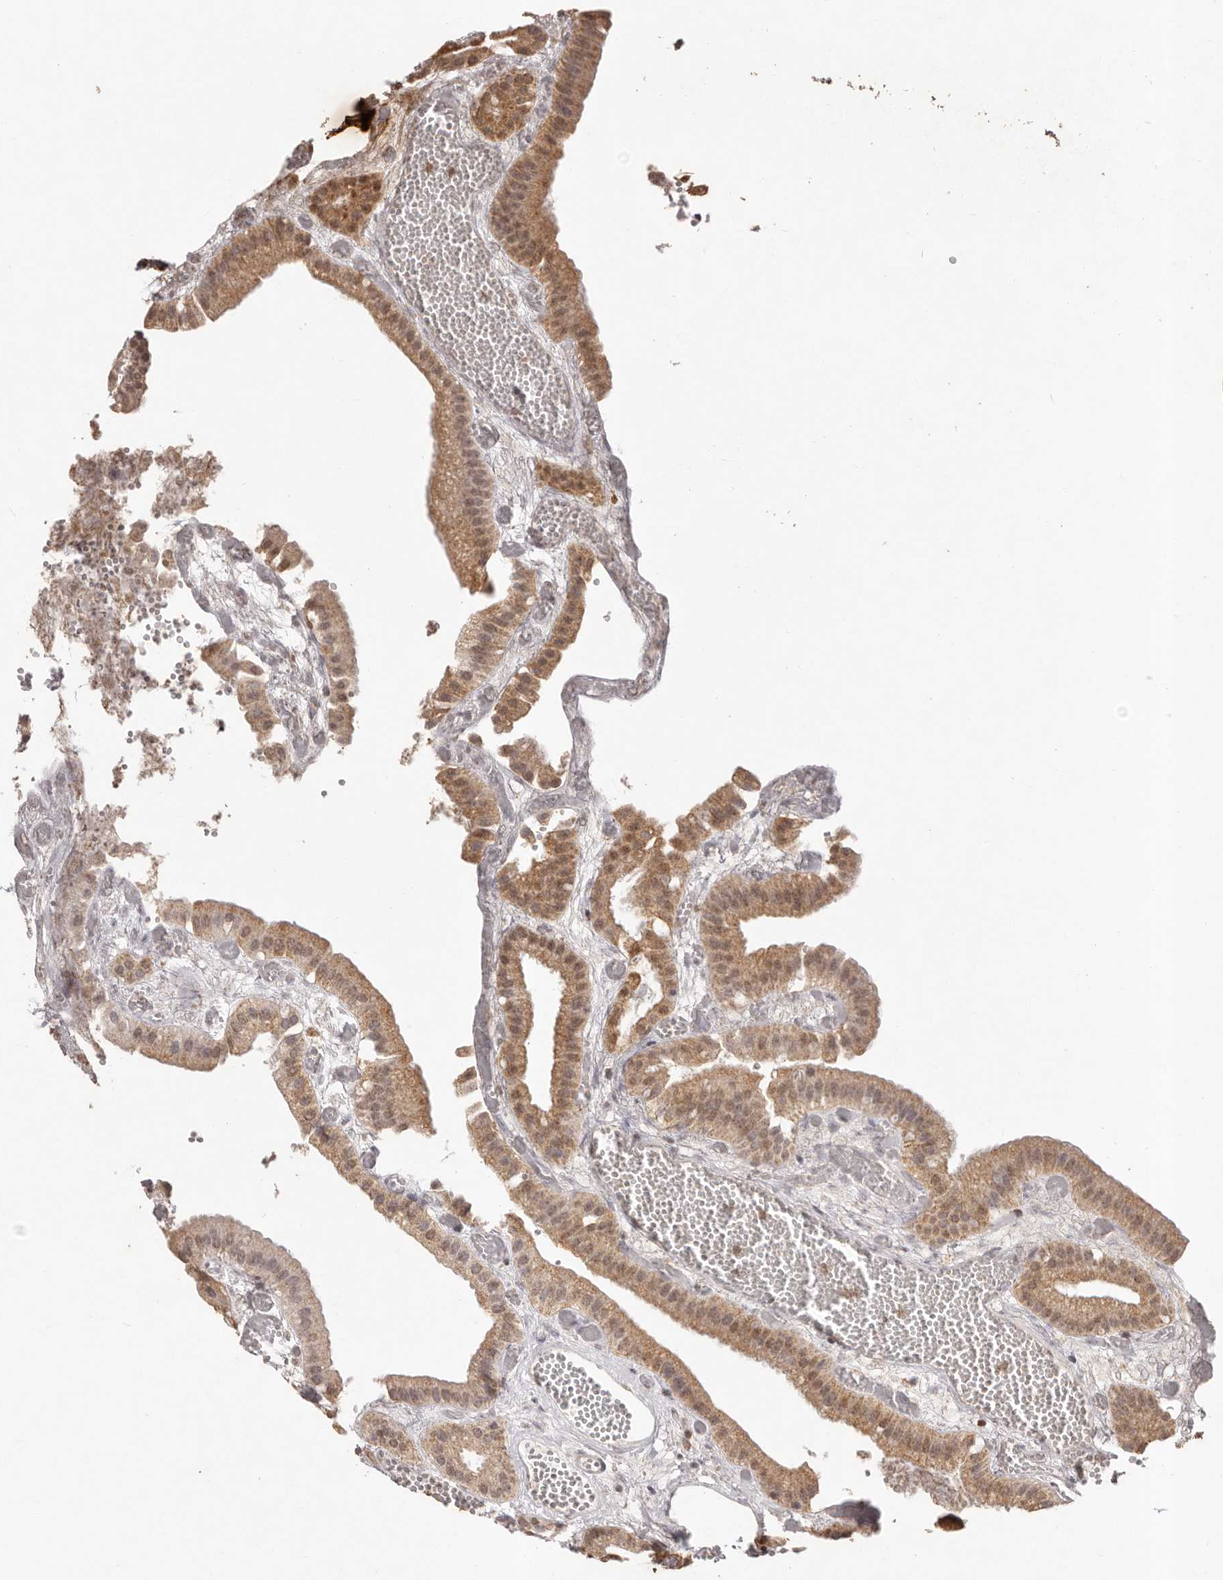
{"staining": {"intensity": "moderate", "quantity": ">75%", "location": "cytoplasmic/membranous,nuclear"}, "tissue": "gallbladder", "cell_type": "Glandular cells", "image_type": "normal", "snomed": [{"axis": "morphology", "description": "Normal tissue, NOS"}, {"axis": "topography", "description": "Gallbladder"}], "caption": "The image demonstrates a brown stain indicating the presence of a protein in the cytoplasmic/membranous,nuclear of glandular cells in gallbladder. Nuclei are stained in blue.", "gene": "RPS6KA5", "patient": {"sex": "female", "age": 64}}